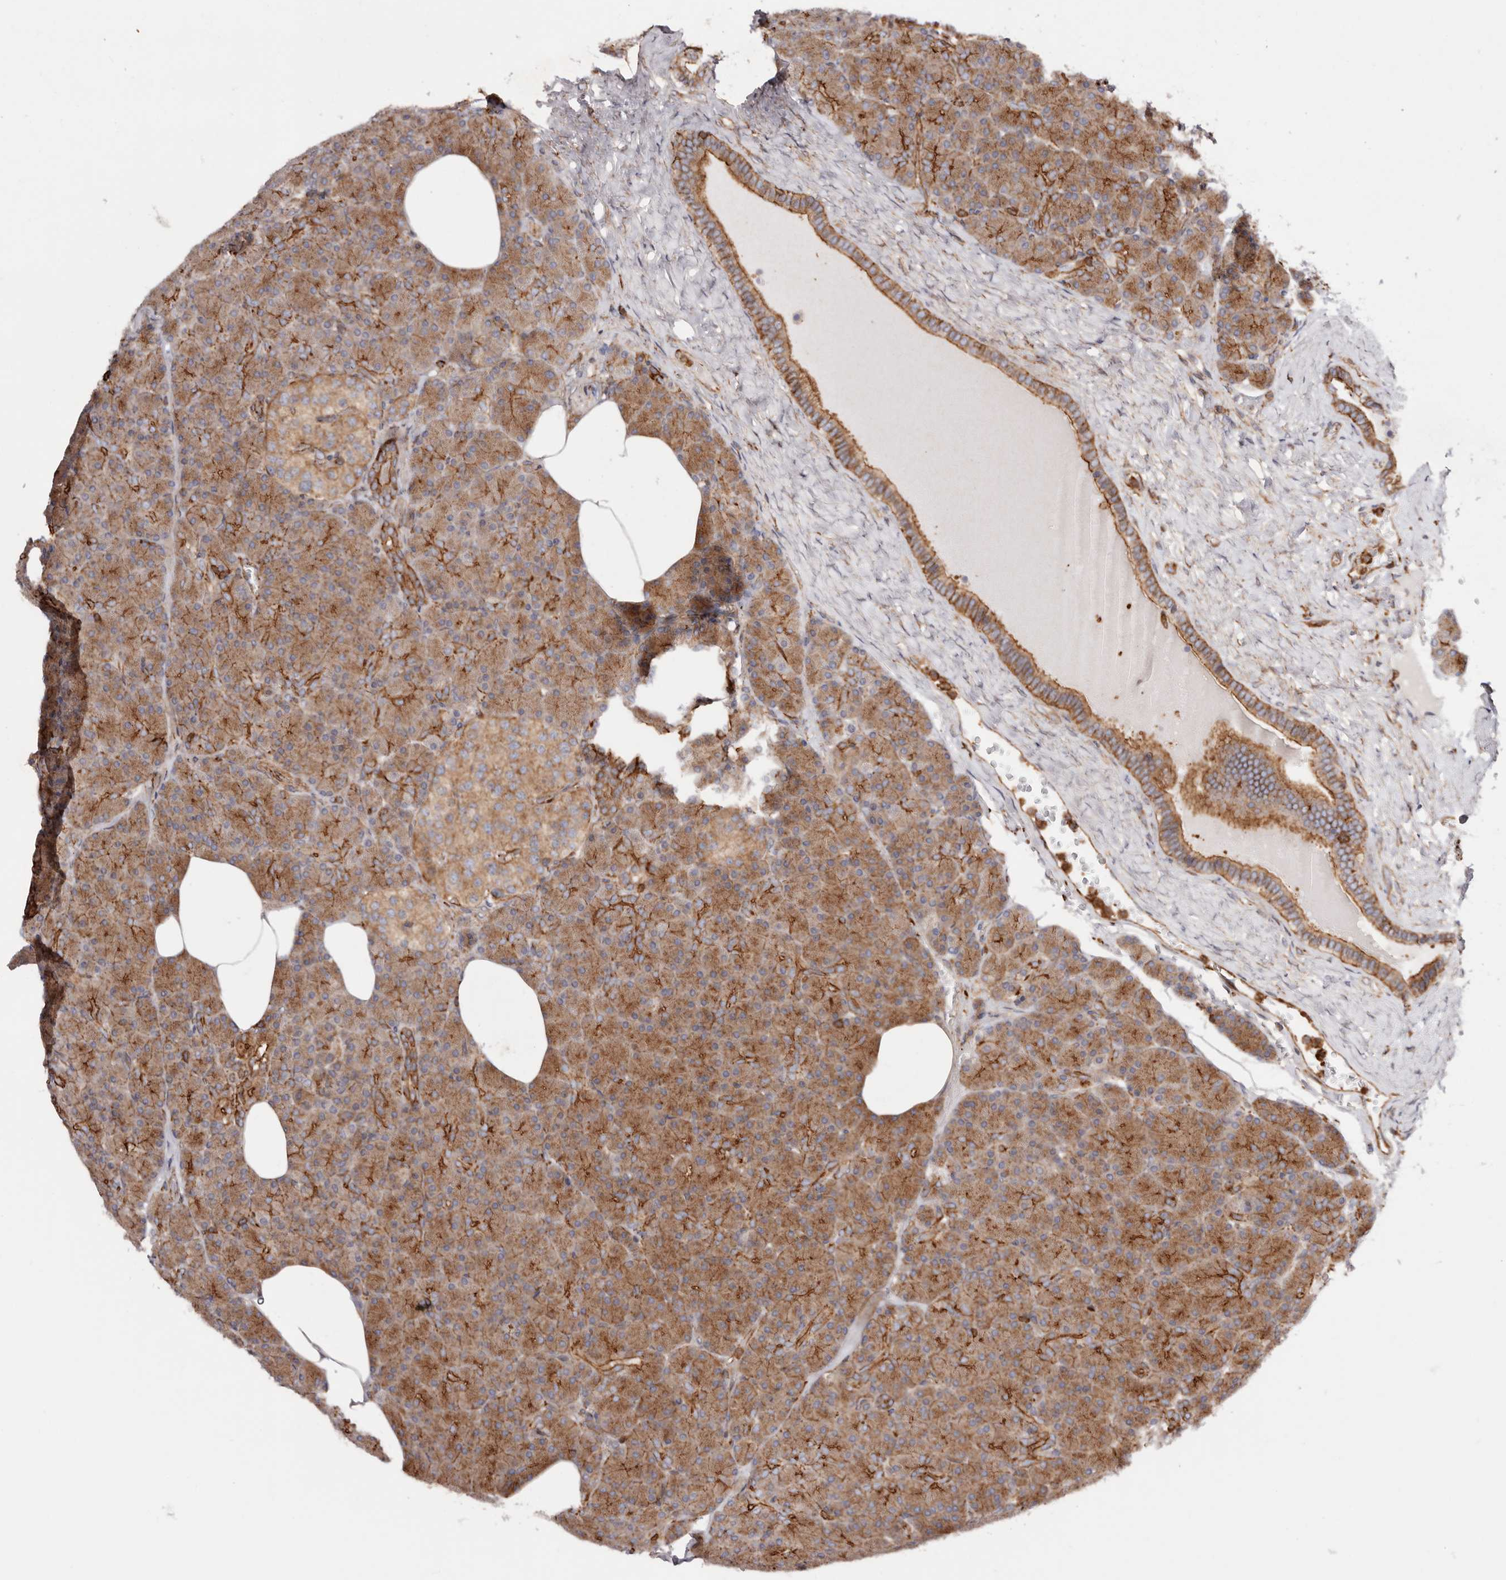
{"staining": {"intensity": "strong", "quantity": ">75%", "location": "cytoplasmic/membranous"}, "tissue": "pancreas", "cell_type": "Exocrine glandular cells", "image_type": "normal", "snomed": [{"axis": "morphology", "description": "Normal tissue, NOS"}, {"axis": "topography", "description": "Pancreas"}], "caption": "Exocrine glandular cells display high levels of strong cytoplasmic/membranous expression in approximately >75% of cells in normal pancreas.", "gene": "PTPN22", "patient": {"sex": "female", "age": 43}}